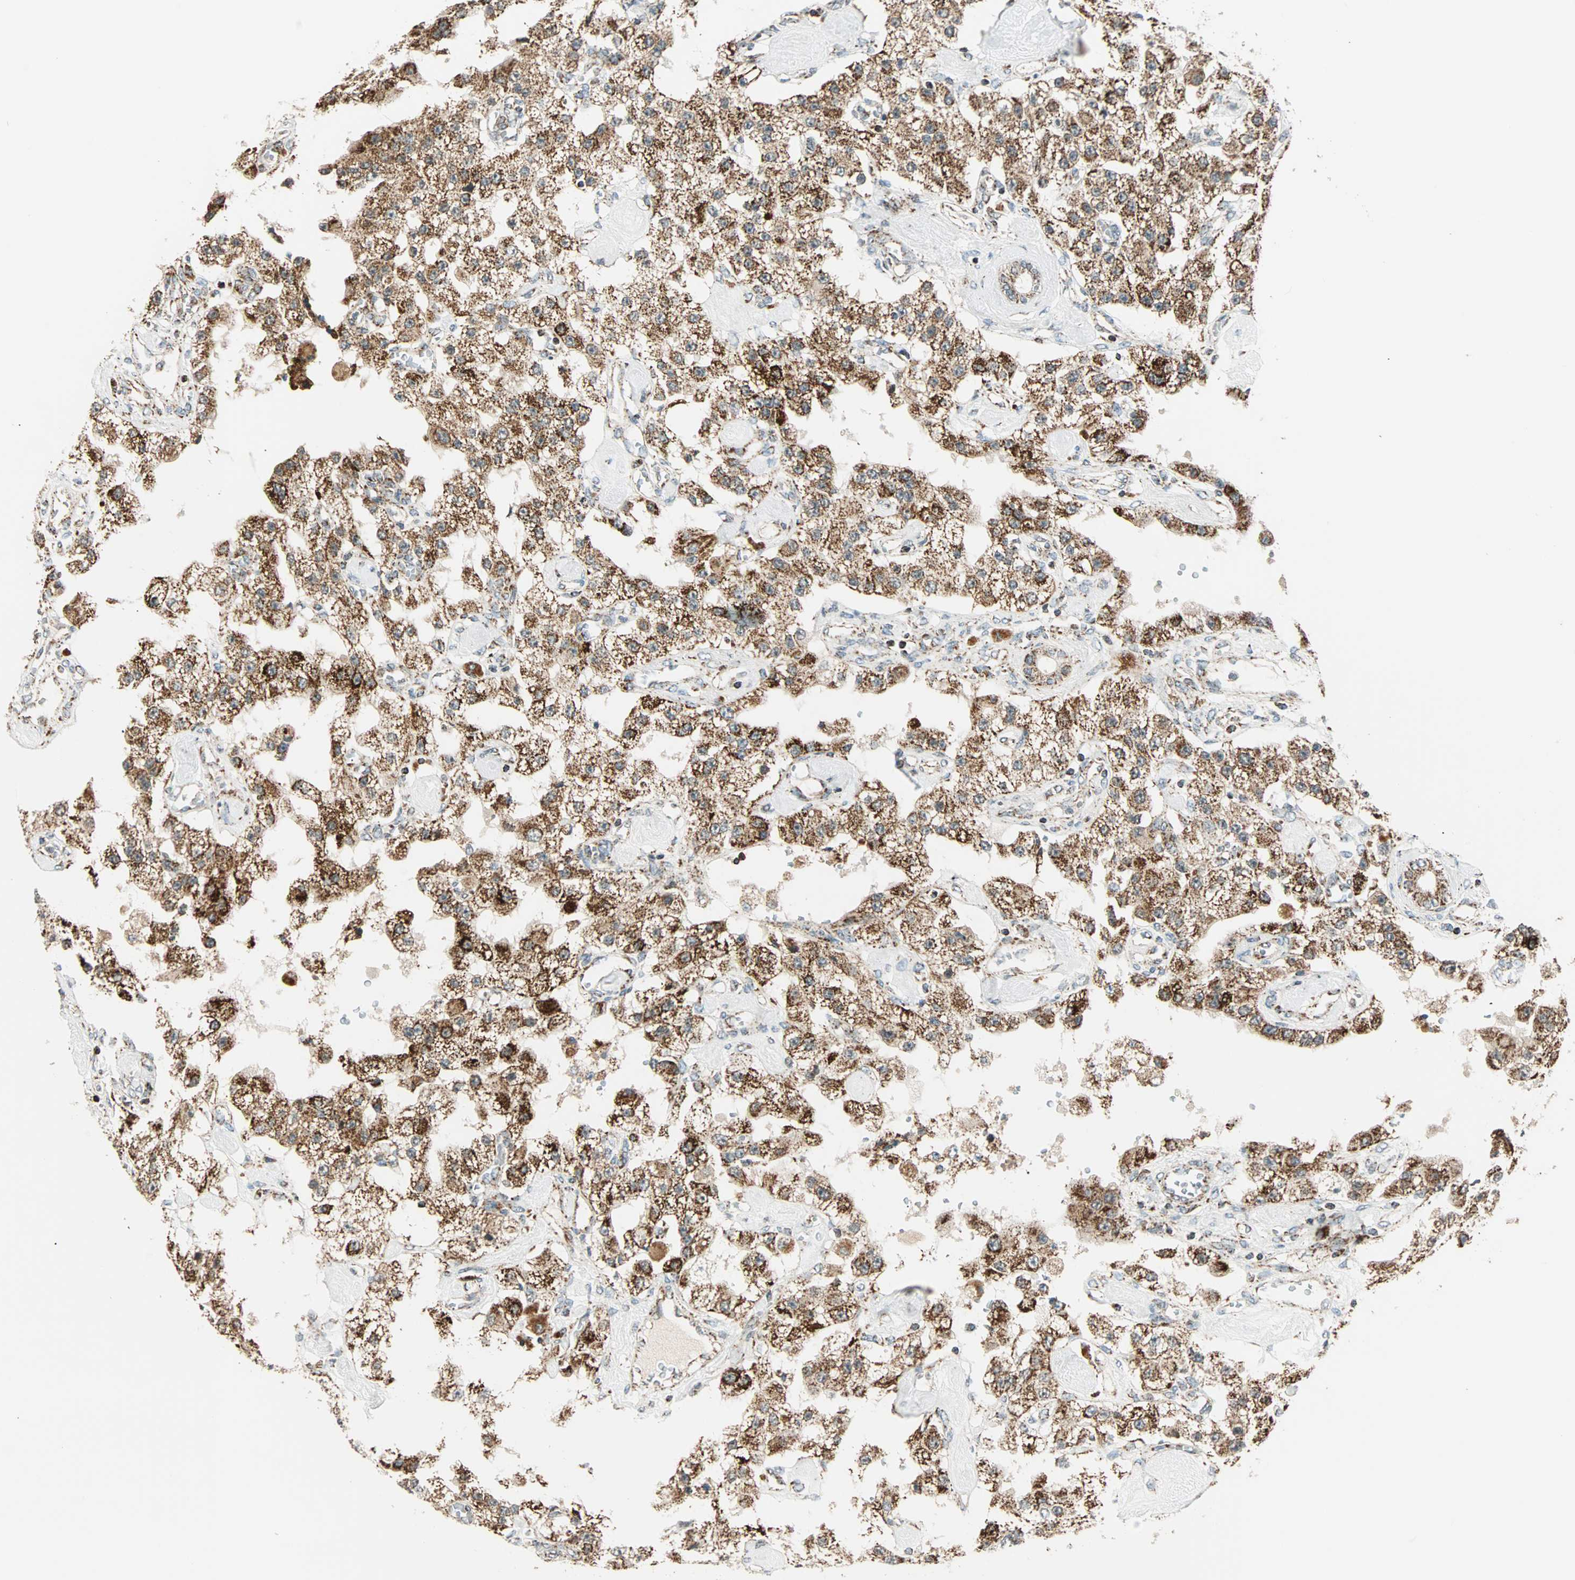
{"staining": {"intensity": "moderate", "quantity": ">75%", "location": "cytoplasmic/membranous"}, "tissue": "carcinoid", "cell_type": "Tumor cells", "image_type": "cancer", "snomed": [{"axis": "morphology", "description": "Carcinoid, malignant, NOS"}, {"axis": "topography", "description": "Pancreas"}], "caption": "A brown stain labels moderate cytoplasmic/membranous staining of a protein in human carcinoid tumor cells.", "gene": "SPRY4", "patient": {"sex": "male", "age": 41}}